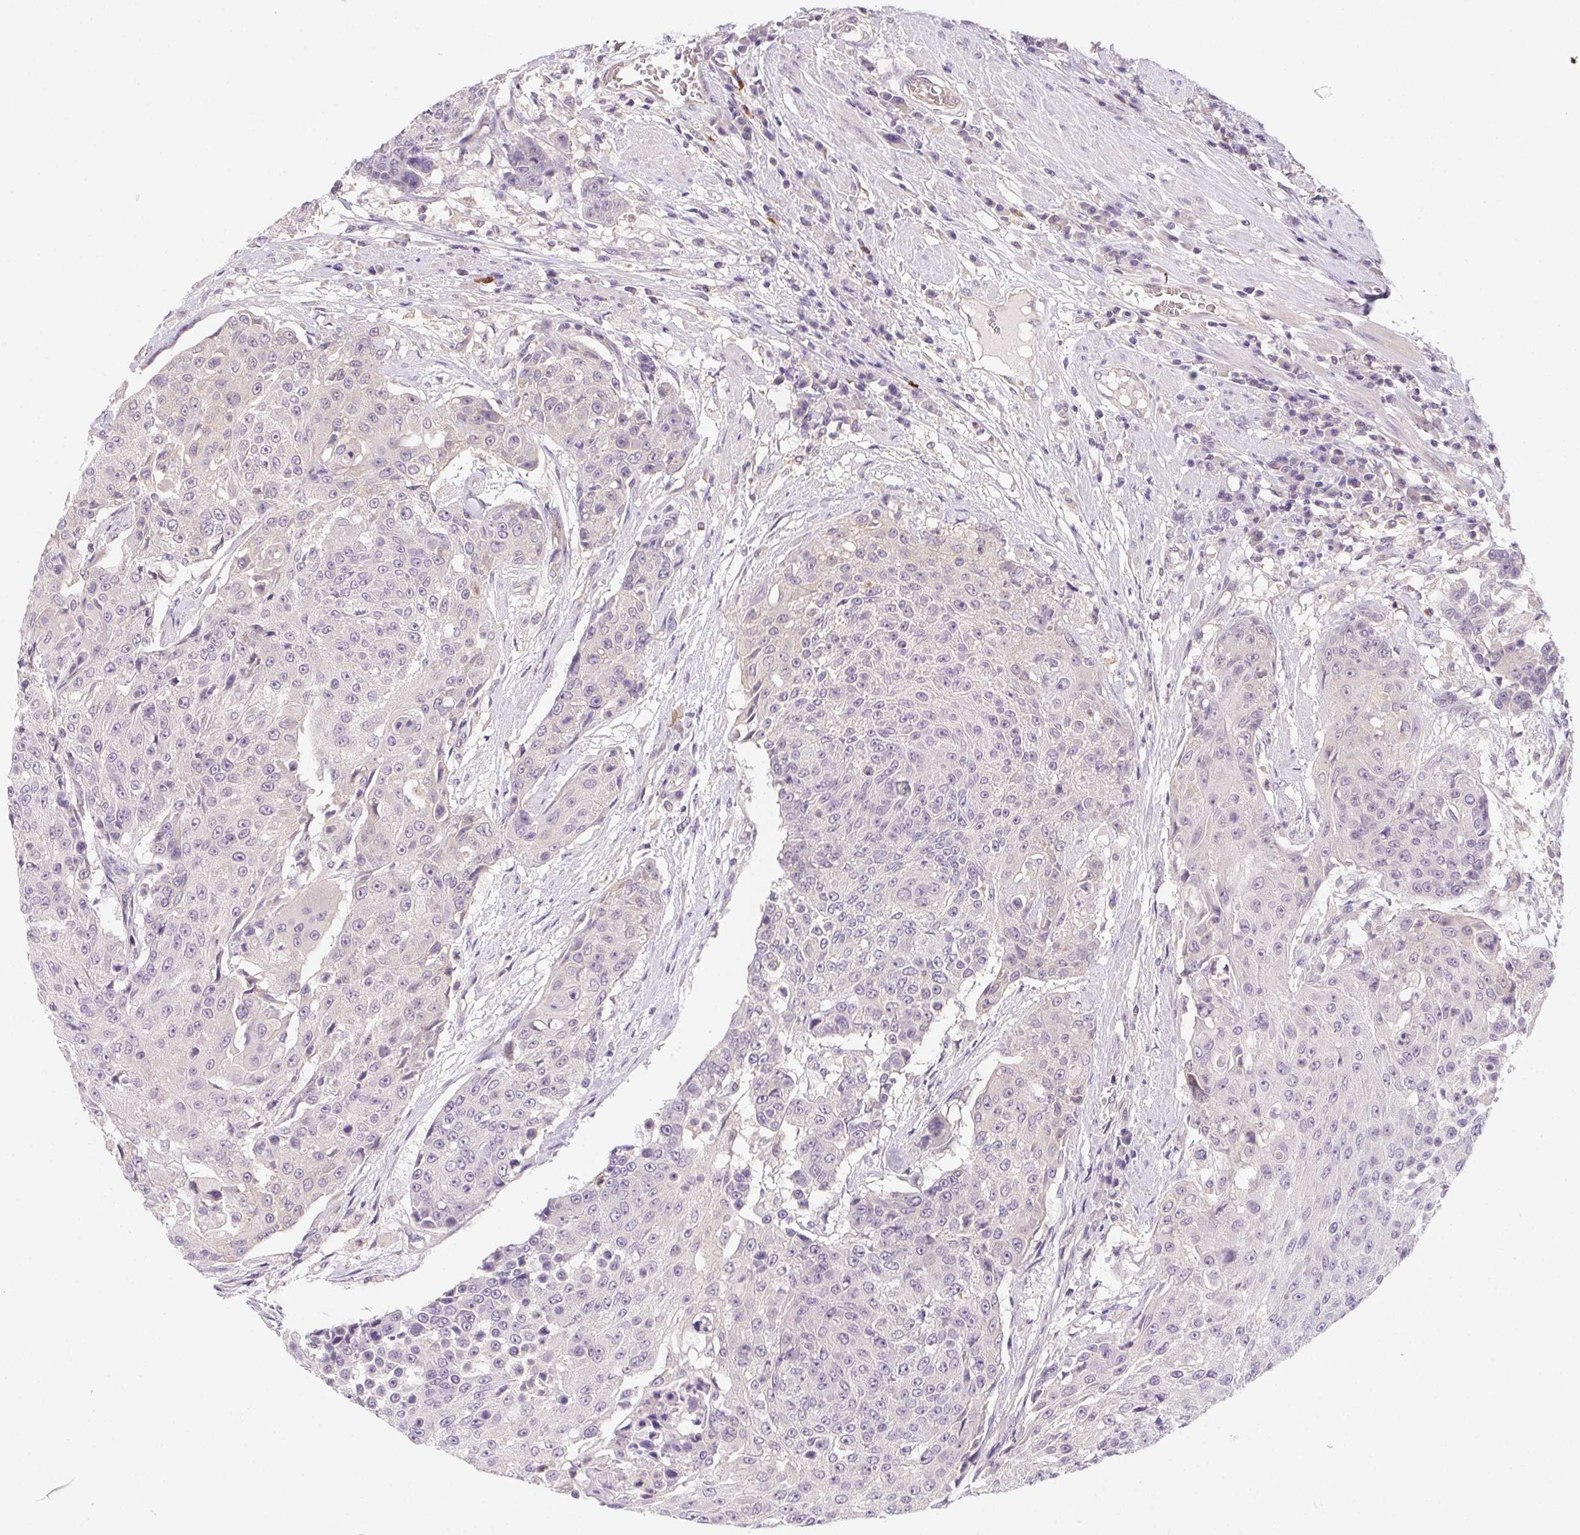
{"staining": {"intensity": "negative", "quantity": "none", "location": "none"}, "tissue": "urothelial cancer", "cell_type": "Tumor cells", "image_type": "cancer", "snomed": [{"axis": "morphology", "description": "Urothelial carcinoma, High grade"}, {"axis": "topography", "description": "Urinary bladder"}], "caption": "Tumor cells are negative for brown protein staining in urothelial cancer. (DAB (3,3'-diaminobenzidine) immunohistochemistry visualized using brightfield microscopy, high magnification).", "gene": "PRKAA1", "patient": {"sex": "female", "age": 63}}